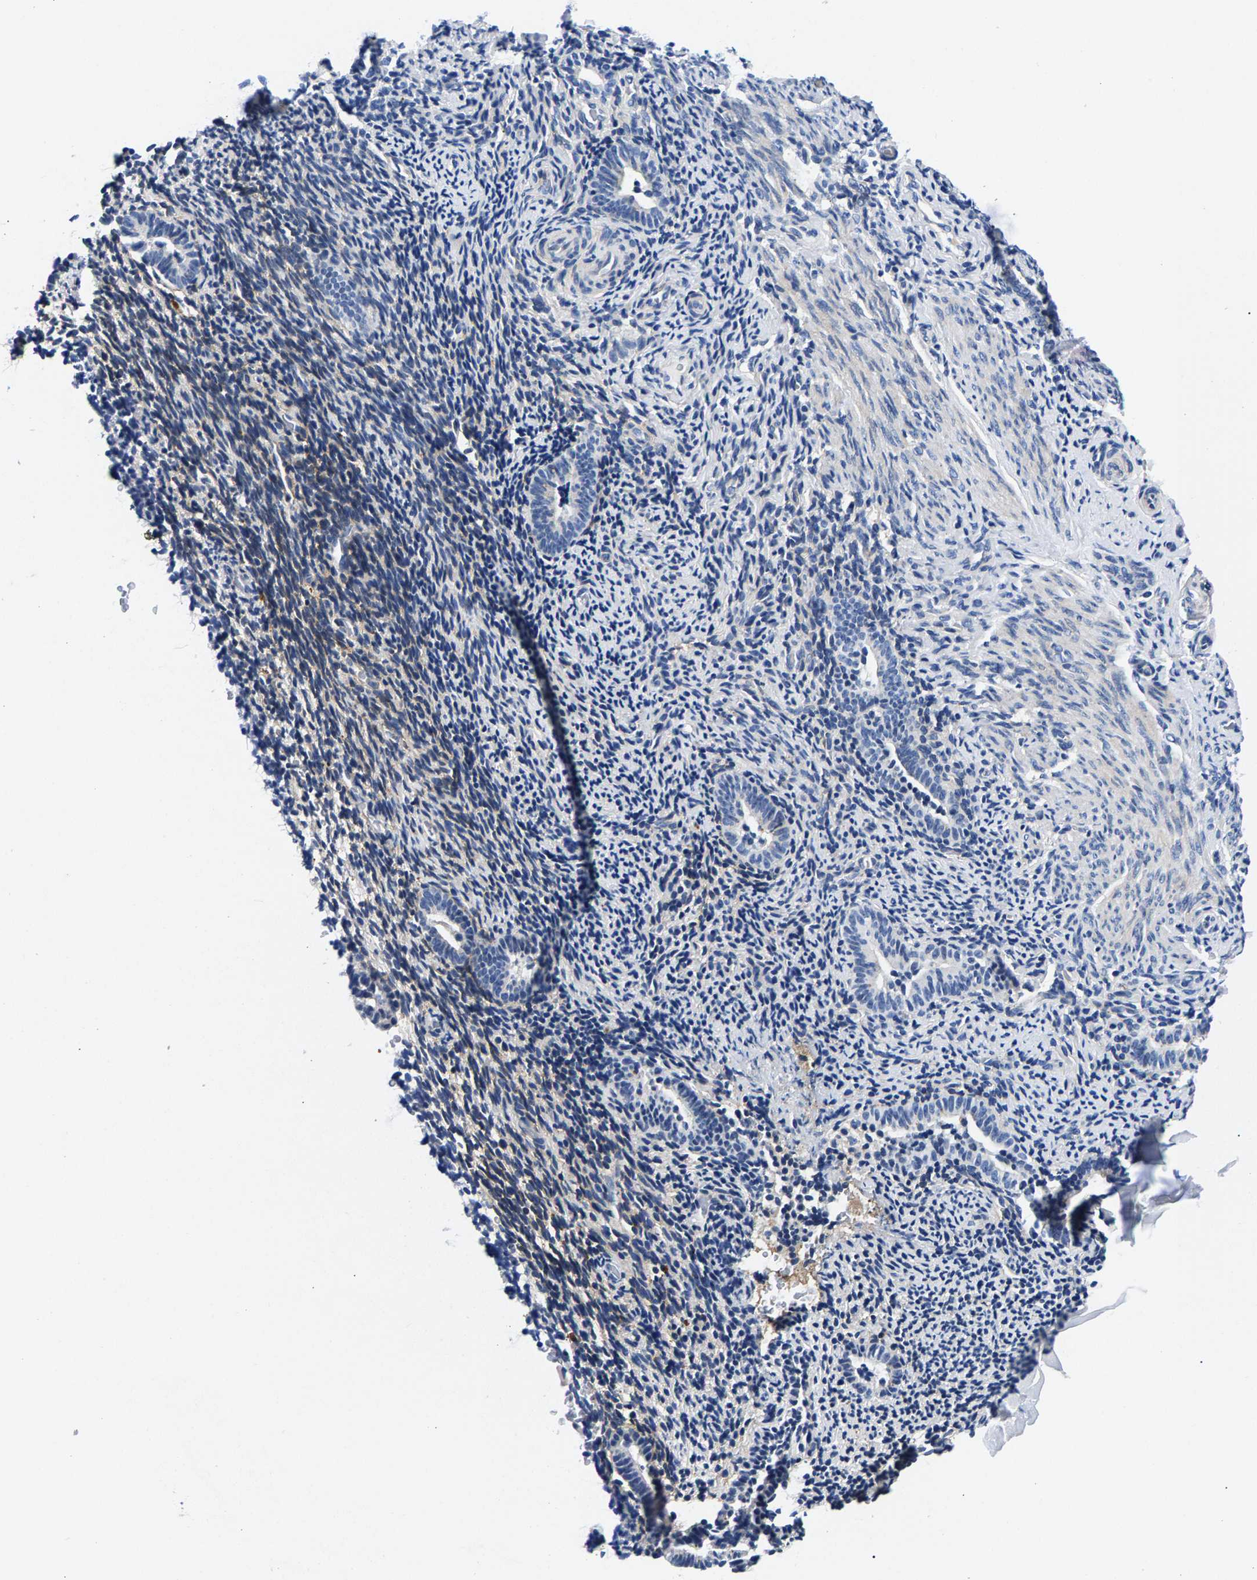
{"staining": {"intensity": "negative", "quantity": "none", "location": "none"}, "tissue": "endometrium", "cell_type": "Cells in endometrial stroma", "image_type": "normal", "snomed": [{"axis": "morphology", "description": "Normal tissue, NOS"}, {"axis": "topography", "description": "Endometrium"}], "caption": "Protein analysis of normal endometrium exhibits no significant expression in cells in endometrial stroma.", "gene": "P2RY4", "patient": {"sex": "female", "age": 51}}